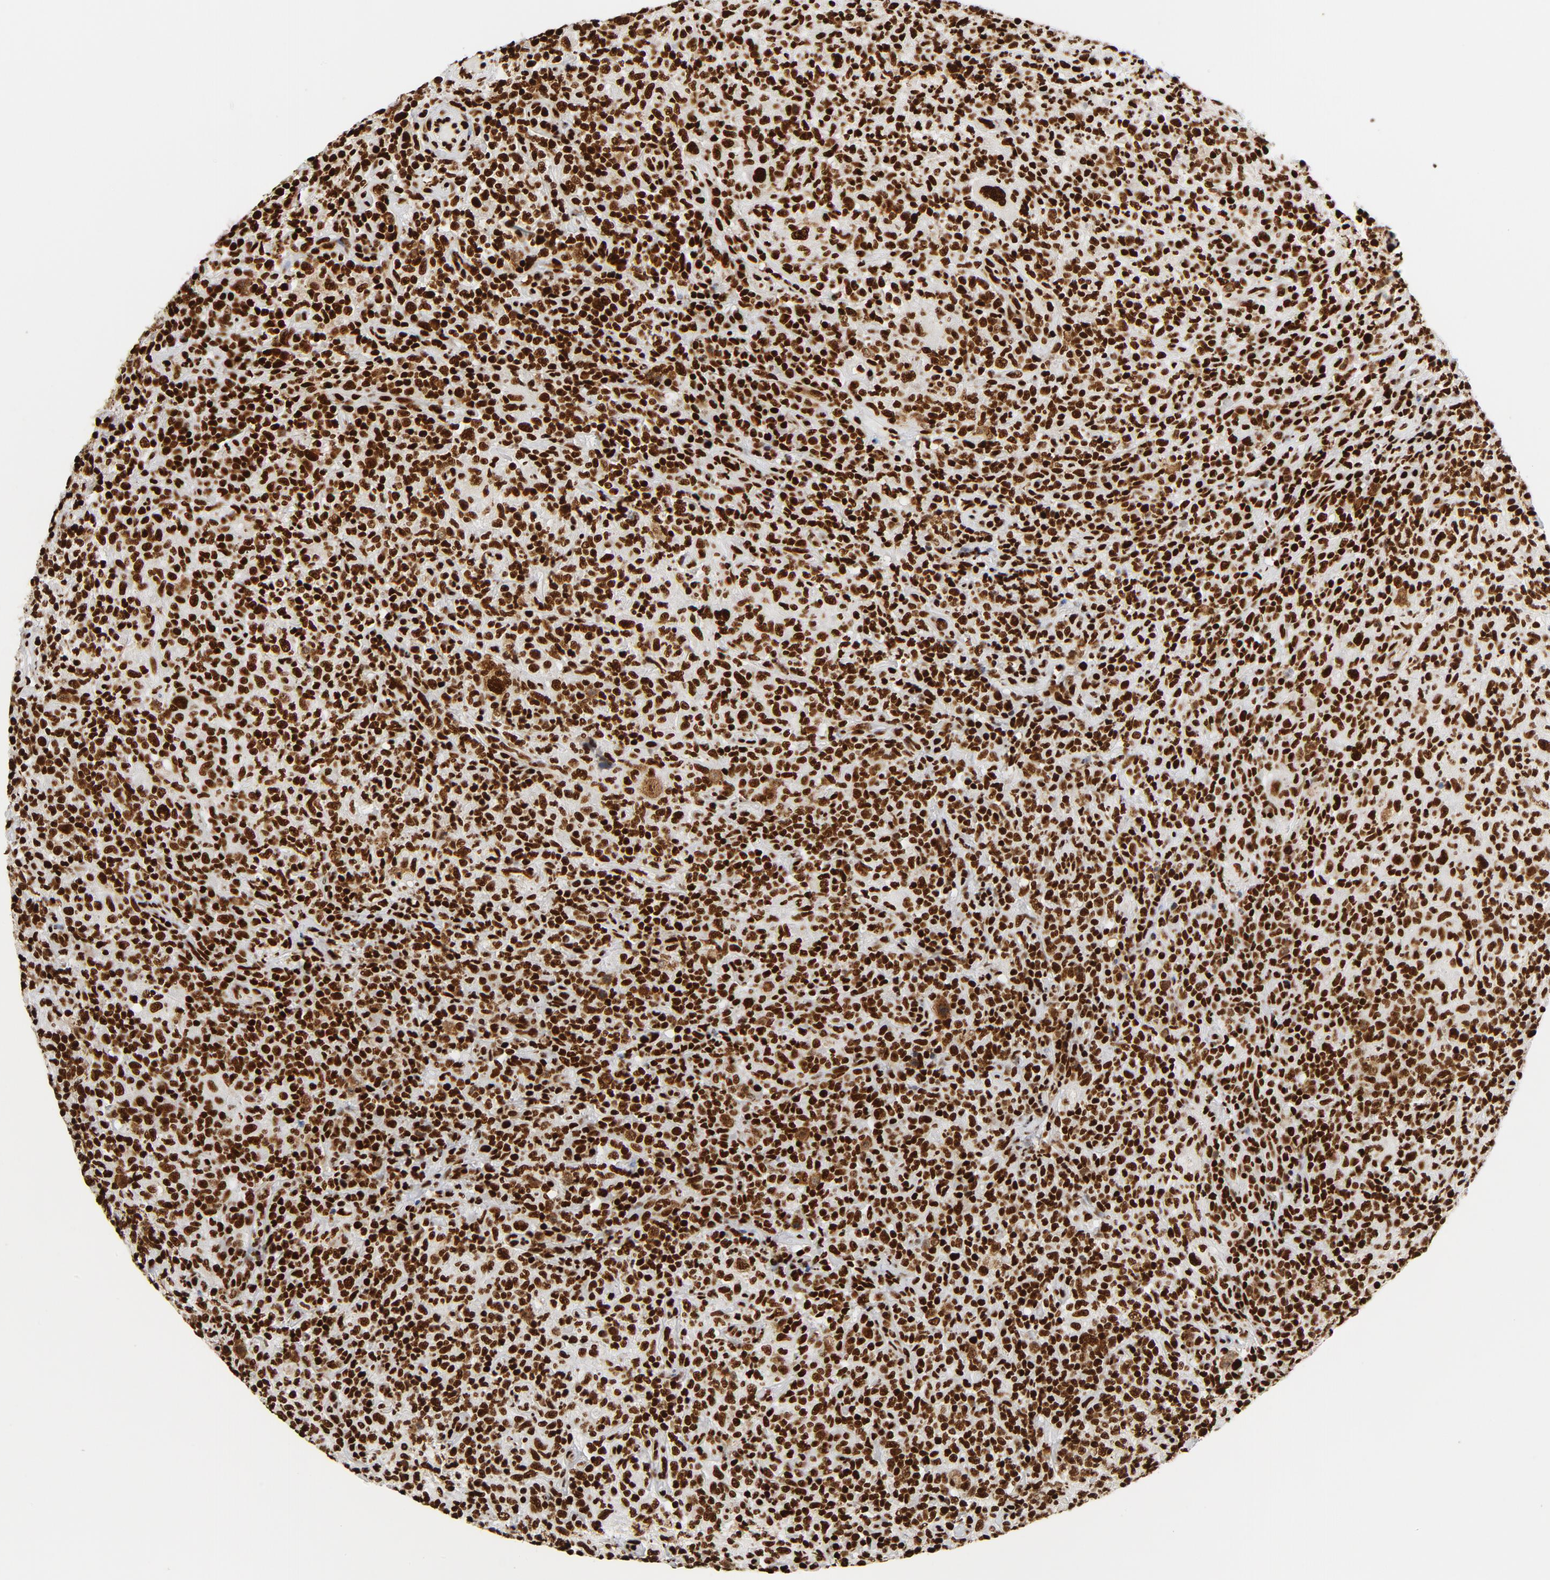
{"staining": {"intensity": "strong", "quantity": ">75%", "location": "nuclear"}, "tissue": "lymphoma", "cell_type": "Tumor cells", "image_type": "cancer", "snomed": [{"axis": "morphology", "description": "Hodgkin's disease, NOS"}, {"axis": "topography", "description": "Lymph node"}], "caption": "Immunohistochemistry image of Hodgkin's disease stained for a protein (brown), which reveals high levels of strong nuclear expression in about >75% of tumor cells.", "gene": "XRCC6", "patient": {"sex": "male", "age": 65}}